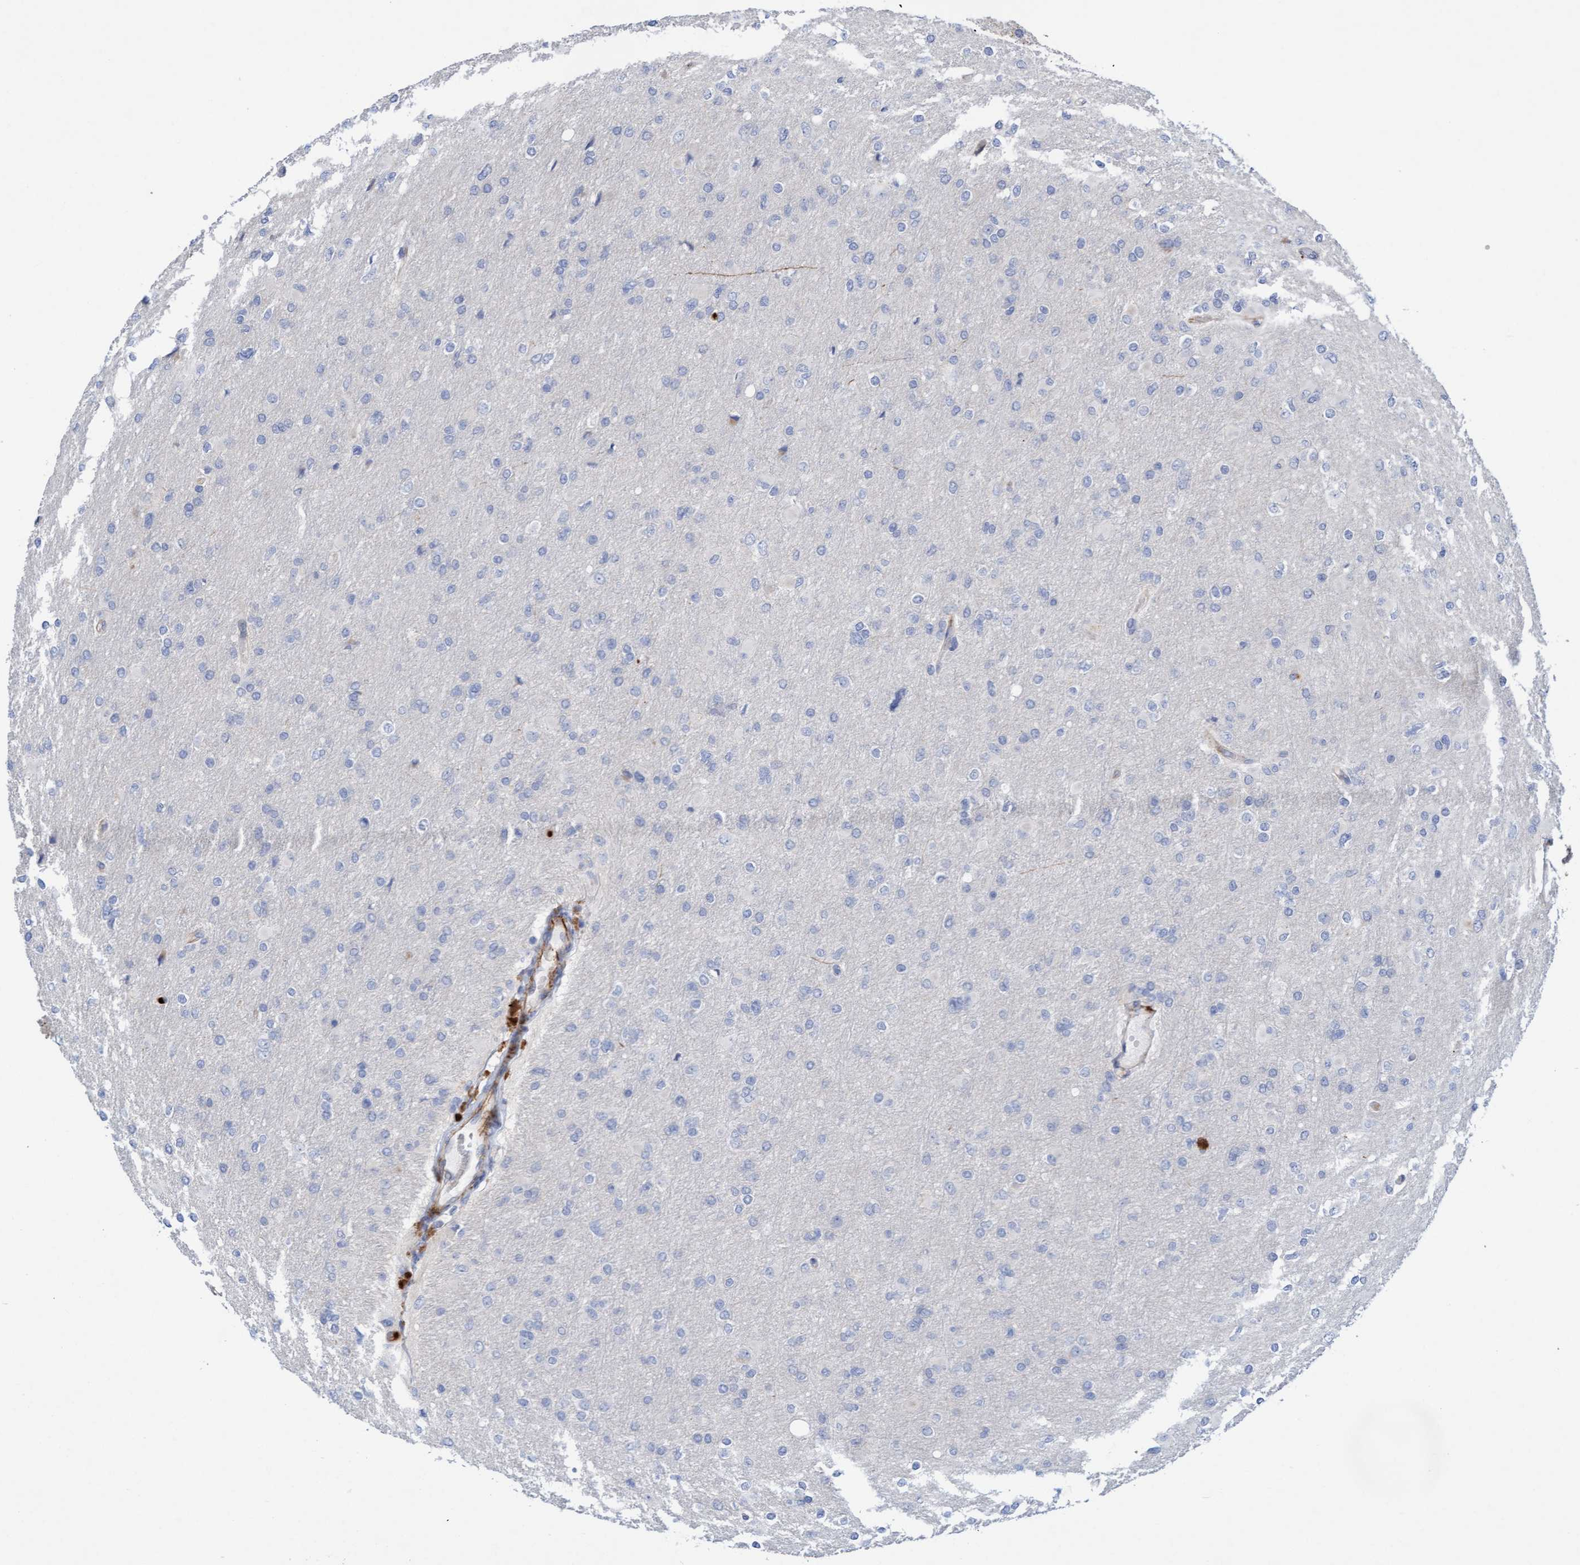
{"staining": {"intensity": "negative", "quantity": "none", "location": "none"}, "tissue": "glioma", "cell_type": "Tumor cells", "image_type": "cancer", "snomed": [{"axis": "morphology", "description": "Glioma, malignant, High grade"}, {"axis": "topography", "description": "Cerebral cortex"}], "caption": "This is a image of IHC staining of malignant glioma (high-grade), which shows no positivity in tumor cells.", "gene": "POLG2", "patient": {"sex": "female", "age": 36}}